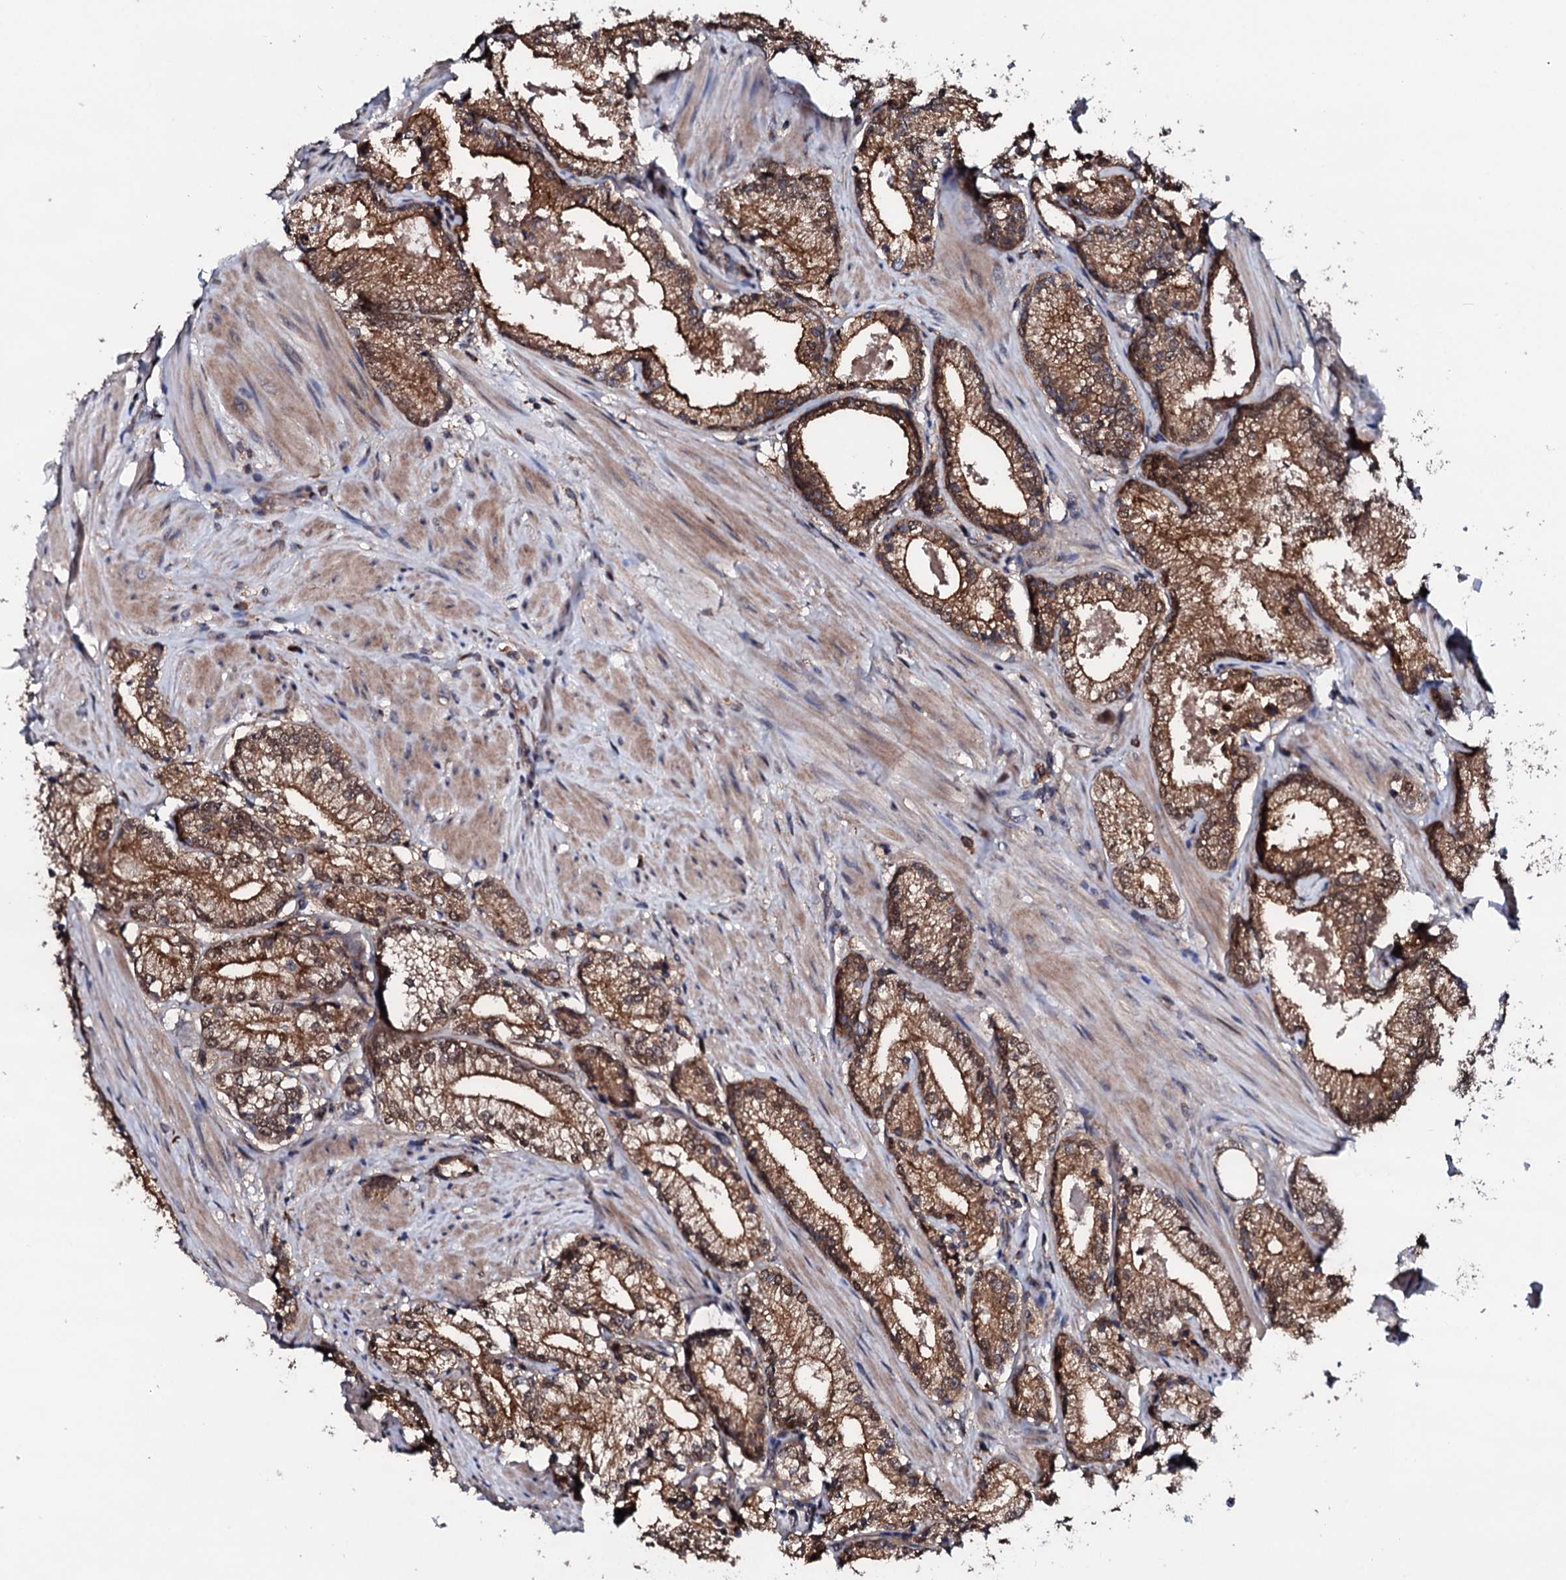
{"staining": {"intensity": "moderate", "quantity": ">75%", "location": "cytoplasmic/membranous,nuclear"}, "tissue": "prostate cancer", "cell_type": "Tumor cells", "image_type": "cancer", "snomed": [{"axis": "morphology", "description": "Adenocarcinoma, High grade"}, {"axis": "topography", "description": "Prostate"}], "caption": "Tumor cells demonstrate medium levels of moderate cytoplasmic/membranous and nuclear staining in about >75% of cells in prostate cancer (adenocarcinoma (high-grade)).", "gene": "EDC3", "patient": {"sex": "male", "age": 66}}